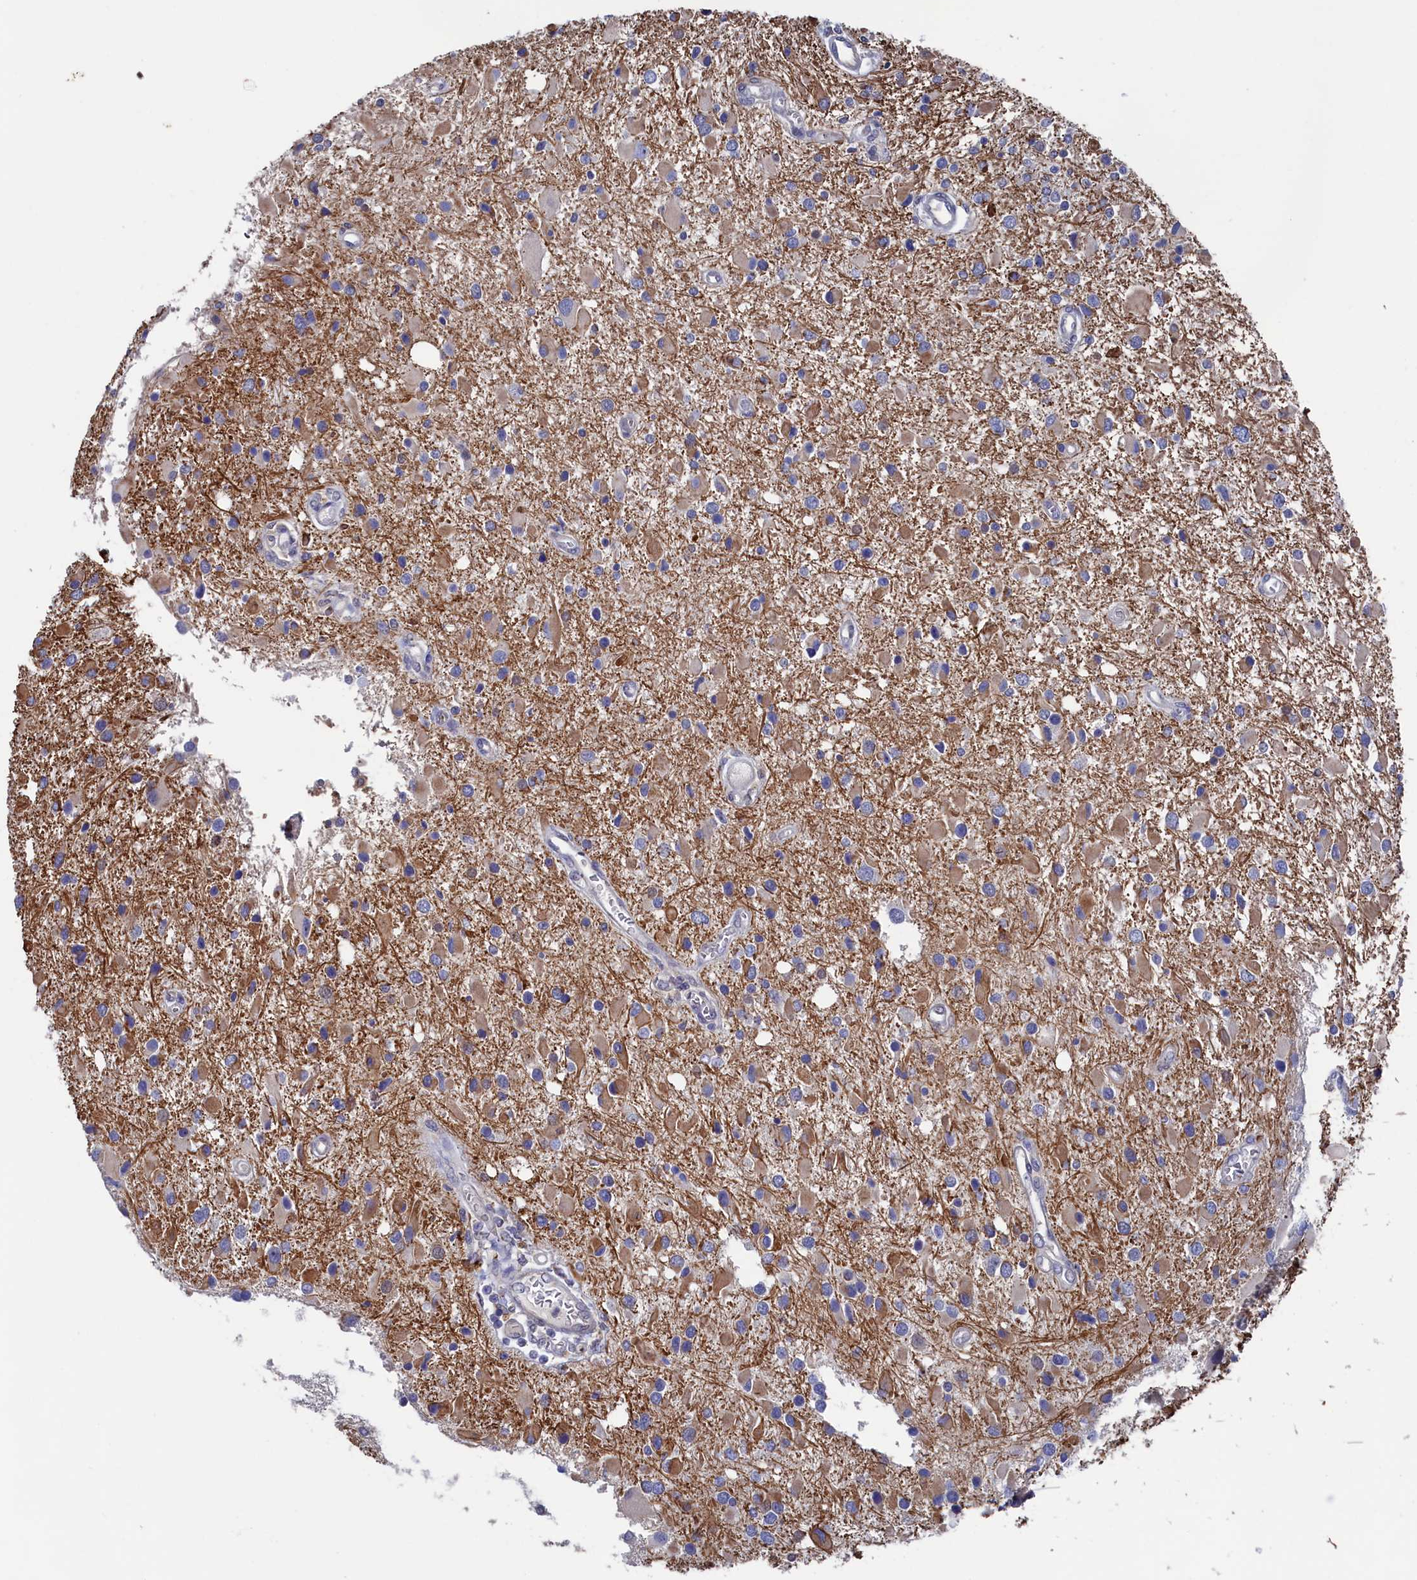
{"staining": {"intensity": "negative", "quantity": "none", "location": "none"}, "tissue": "glioma", "cell_type": "Tumor cells", "image_type": "cancer", "snomed": [{"axis": "morphology", "description": "Glioma, malignant, High grade"}, {"axis": "topography", "description": "Brain"}], "caption": "IHC histopathology image of neoplastic tissue: human malignant glioma (high-grade) stained with DAB (3,3'-diaminobenzidine) reveals no significant protein expression in tumor cells. The staining is performed using DAB (3,3'-diaminobenzidine) brown chromogen with nuclei counter-stained in using hematoxylin.", "gene": "RNH1", "patient": {"sex": "male", "age": 53}}